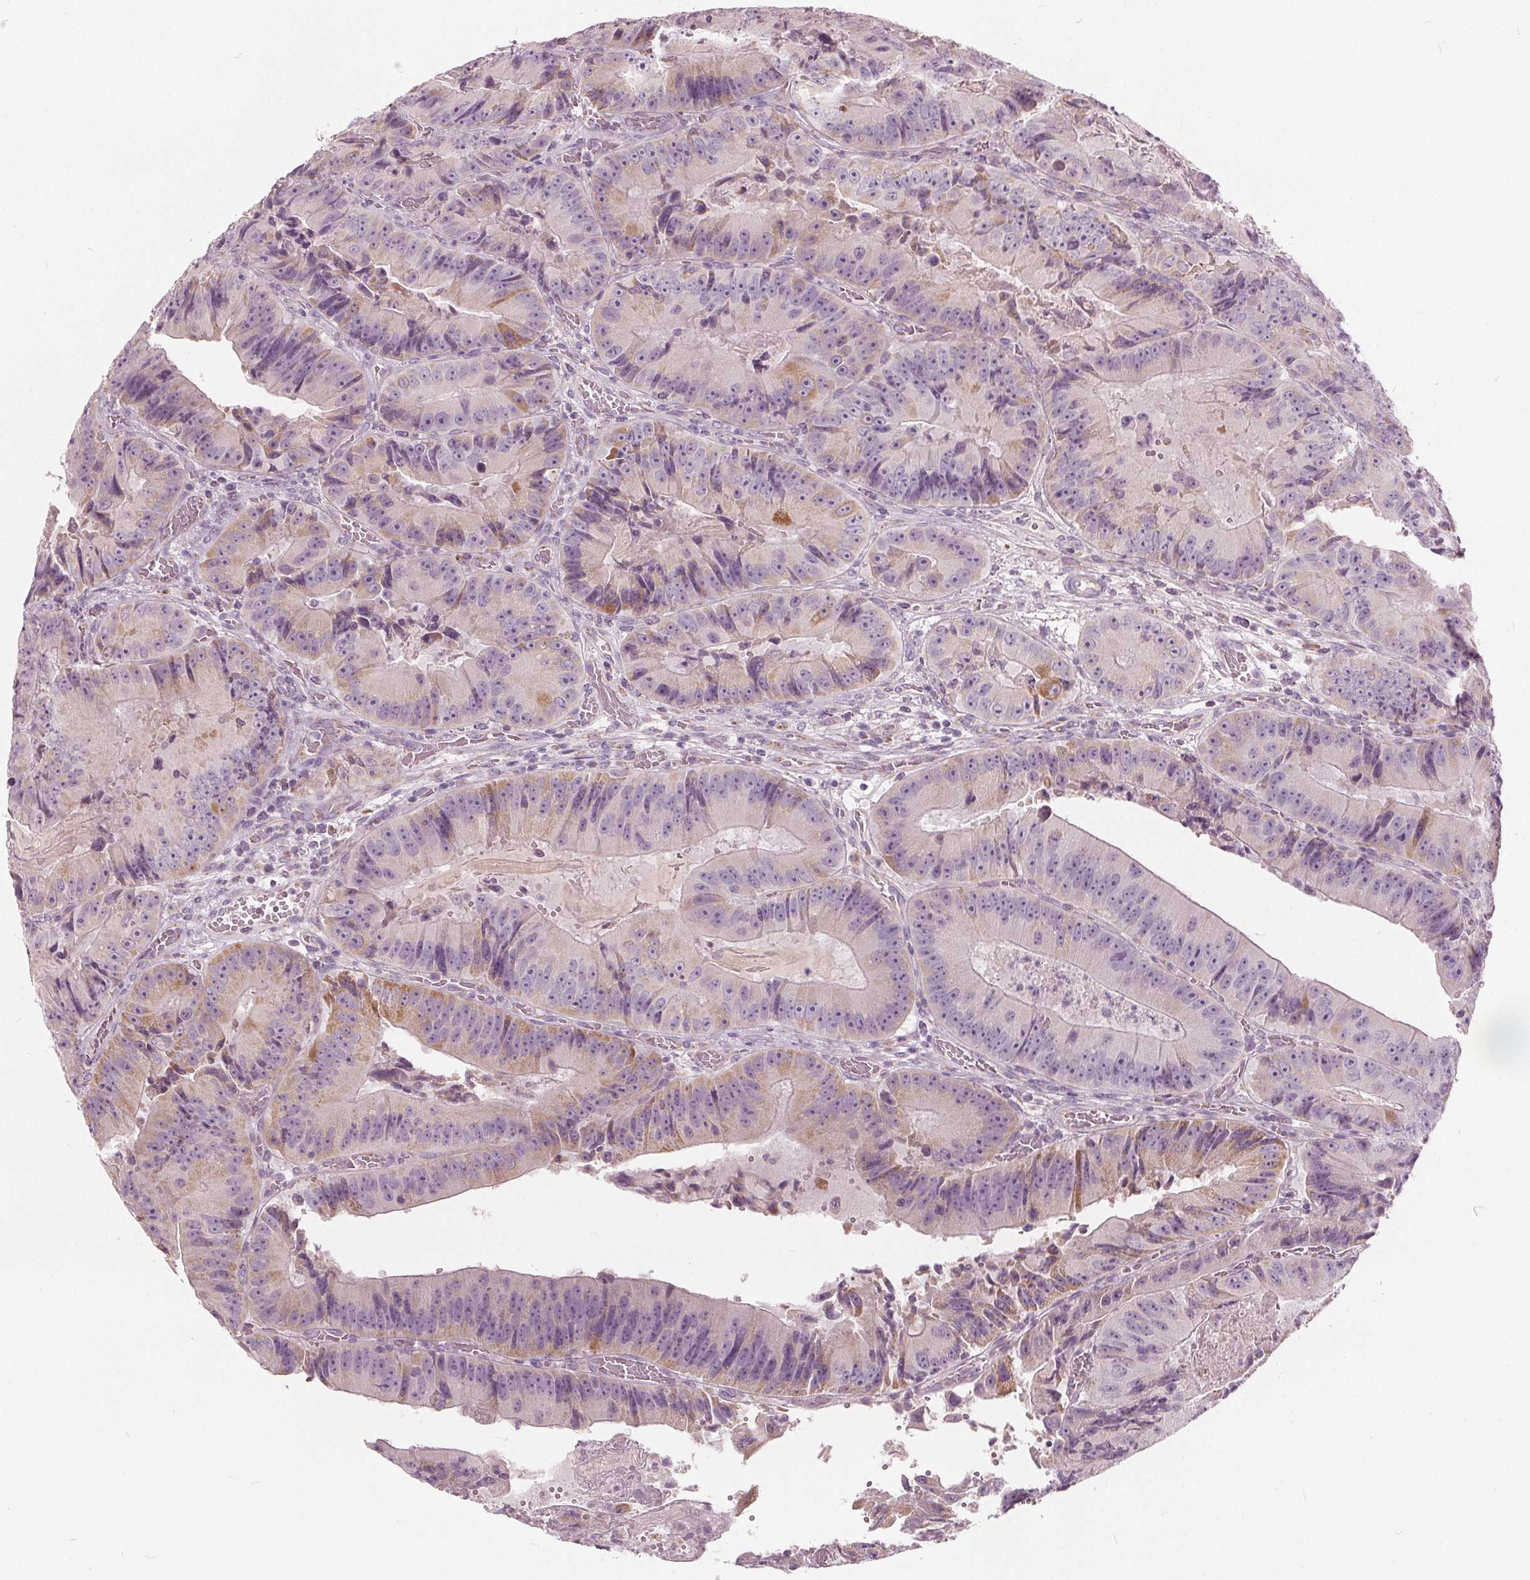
{"staining": {"intensity": "moderate", "quantity": "25%-75%", "location": "cytoplasmic/membranous"}, "tissue": "colorectal cancer", "cell_type": "Tumor cells", "image_type": "cancer", "snomed": [{"axis": "morphology", "description": "Adenocarcinoma, NOS"}, {"axis": "topography", "description": "Colon"}], "caption": "Immunohistochemical staining of colorectal adenocarcinoma shows medium levels of moderate cytoplasmic/membranous protein expression in approximately 25%-75% of tumor cells. Immunohistochemistry stains the protein of interest in brown and the nuclei are stained blue.", "gene": "ECI2", "patient": {"sex": "female", "age": 86}}